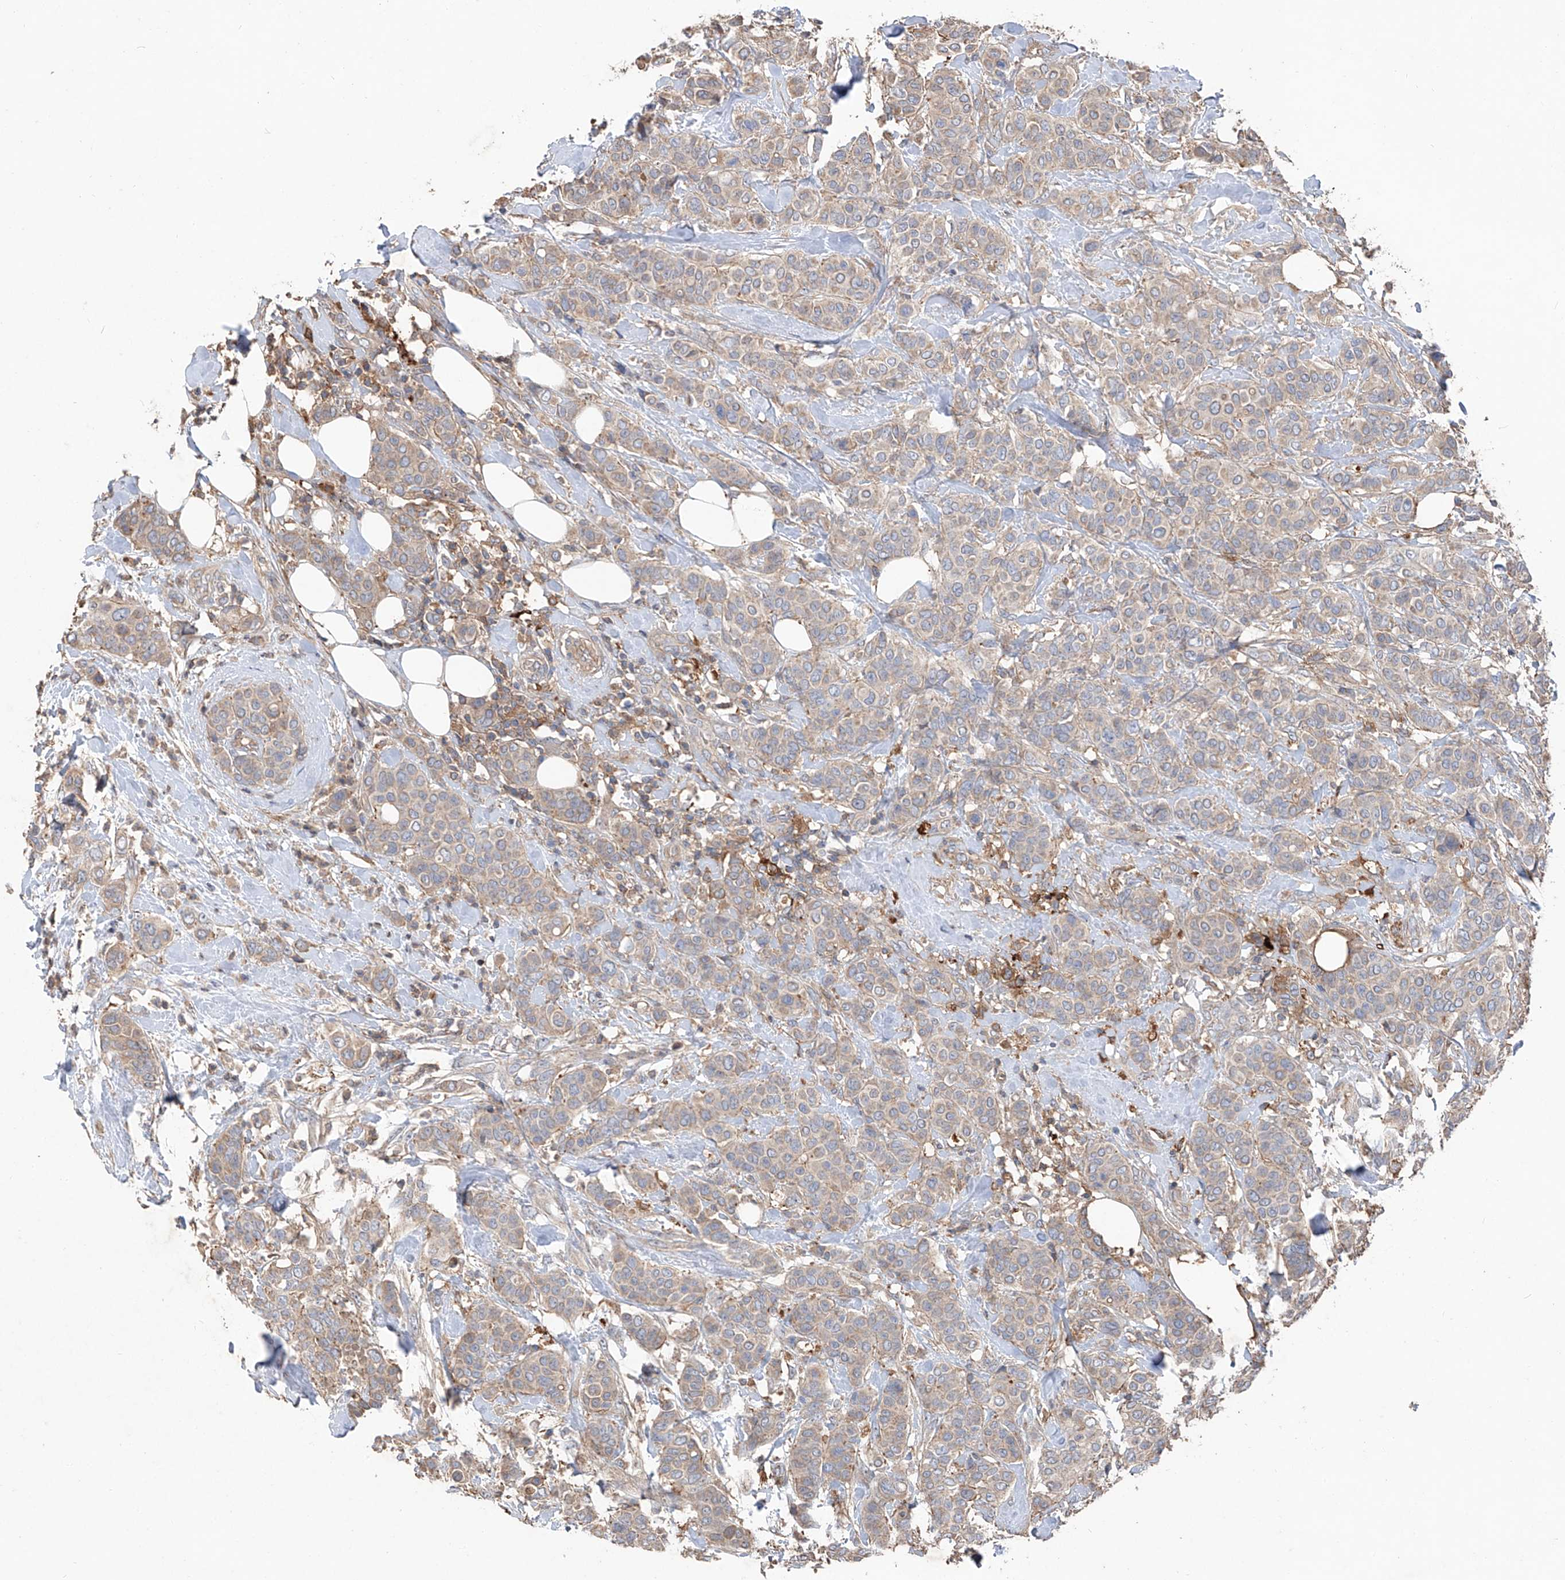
{"staining": {"intensity": "weak", "quantity": ">75%", "location": "cytoplasmic/membranous"}, "tissue": "breast cancer", "cell_type": "Tumor cells", "image_type": "cancer", "snomed": [{"axis": "morphology", "description": "Lobular carcinoma"}, {"axis": "topography", "description": "Breast"}], "caption": "High-power microscopy captured an immunohistochemistry micrograph of breast cancer, revealing weak cytoplasmic/membranous staining in approximately >75% of tumor cells.", "gene": "EDN1", "patient": {"sex": "female", "age": 51}}